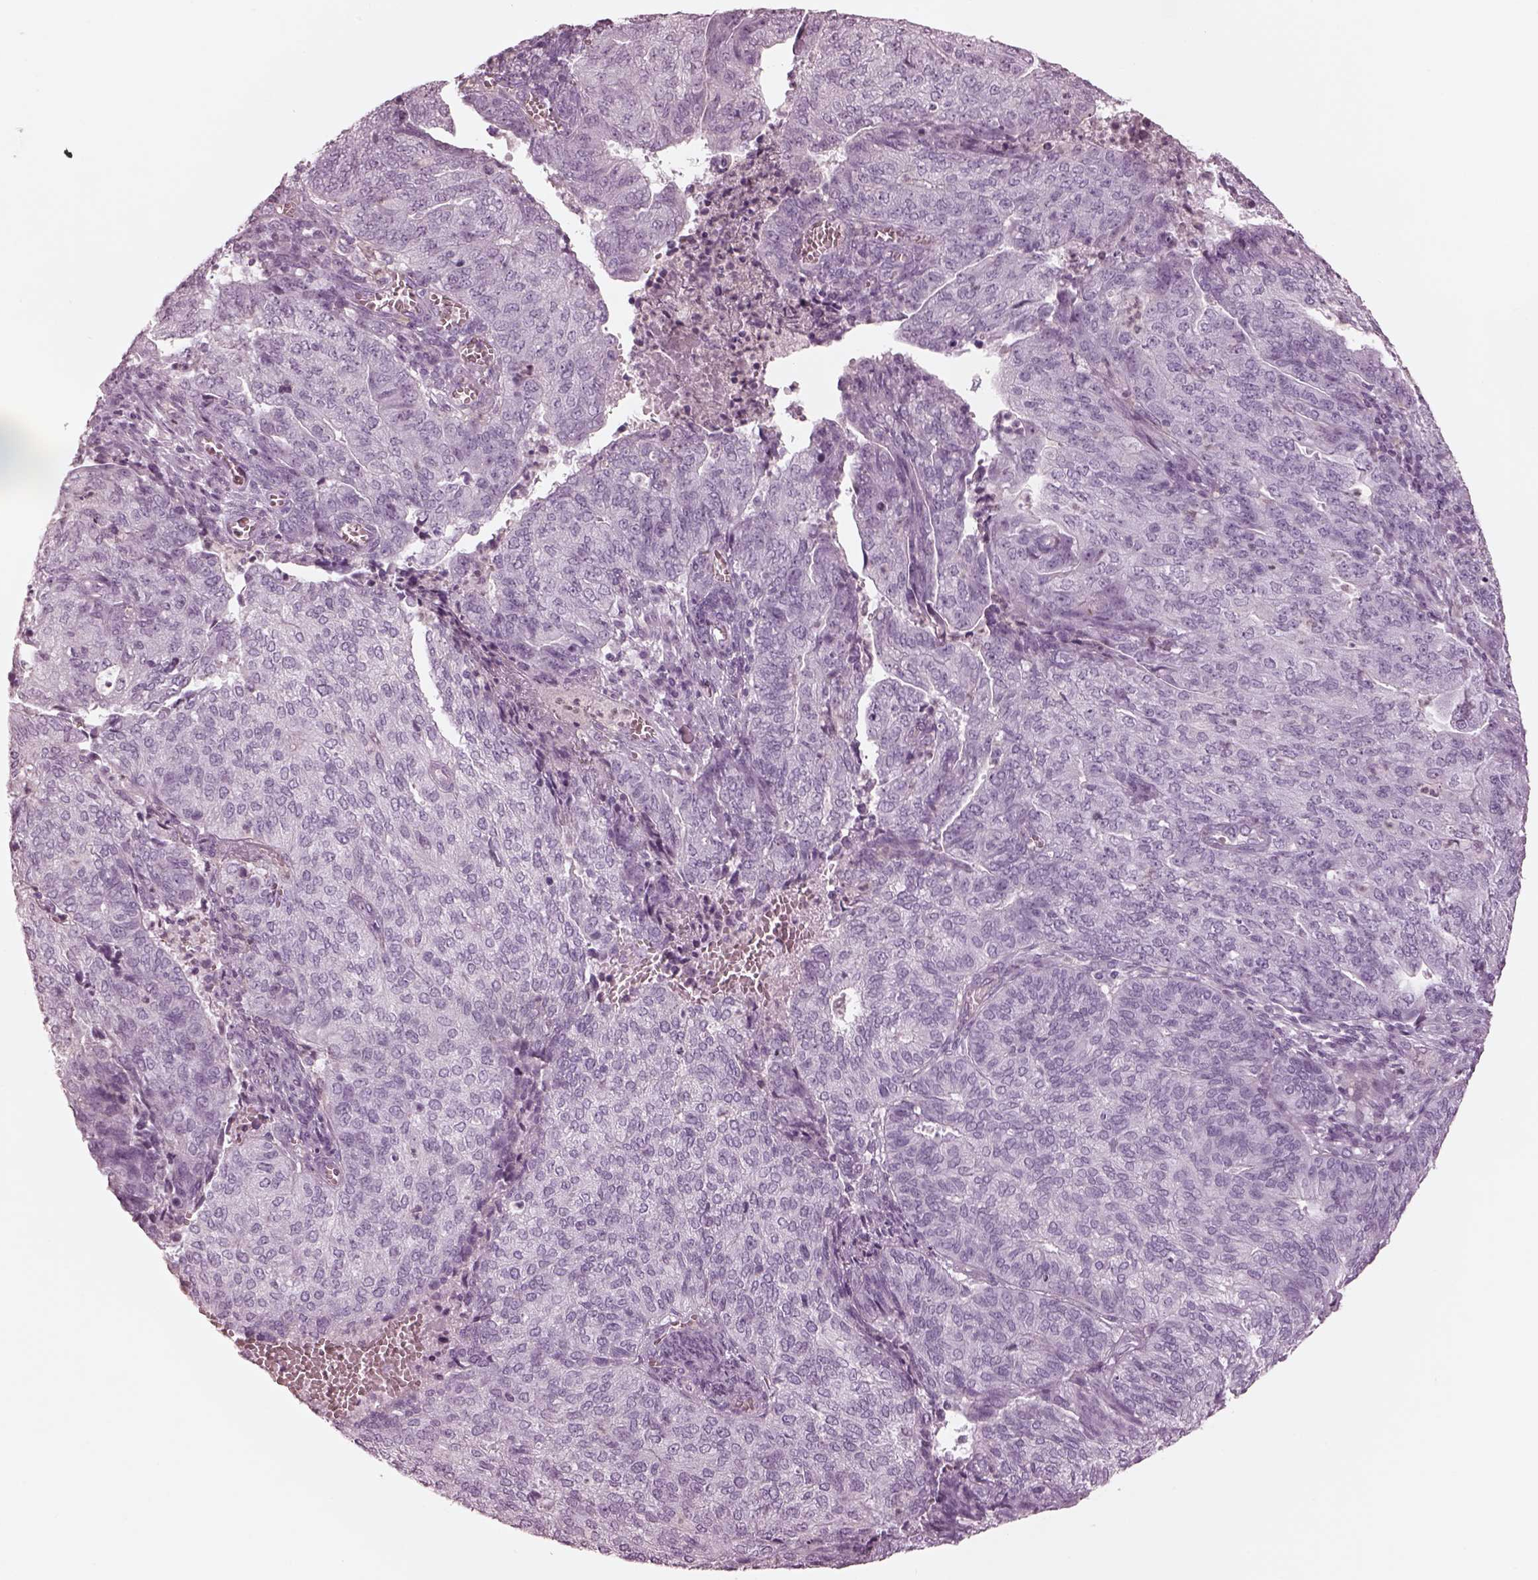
{"staining": {"intensity": "negative", "quantity": "none", "location": "none"}, "tissue": "endometrial cancer", "cell_type": "Tumor cells", "image_type": "cancer", "snomed": [{"axis": "morphology", "description": "Adenocarcinoma, NOS"}, {"axis": "topography", "description": "Endometrium"}], "caption": "Endometrial adenocarcinoma stained for a protein using IHC shows no staining tumor cells.", "gene": "OPN4", "patient": {"sex": "female", "age": 82}}